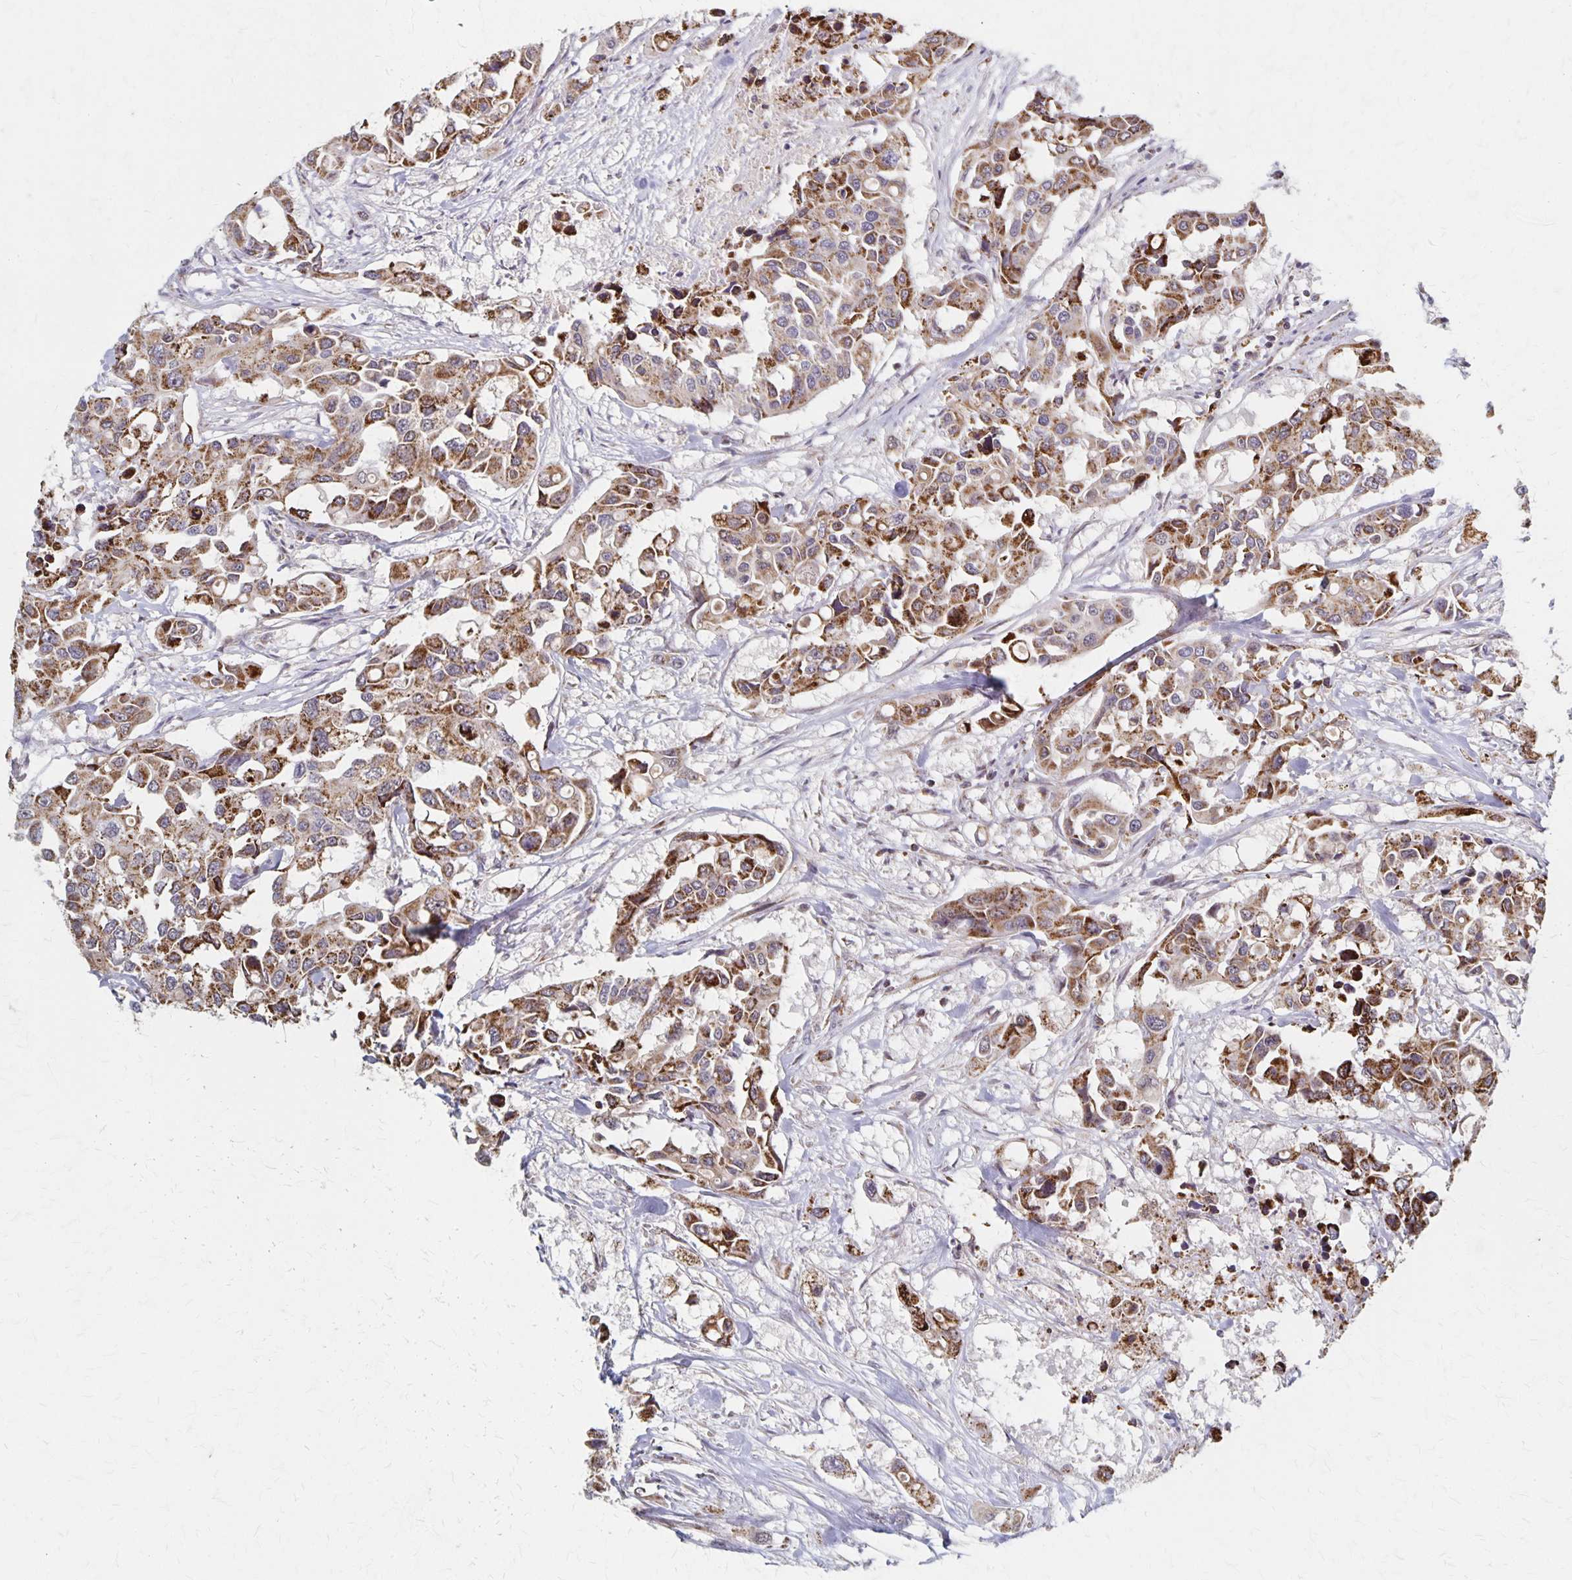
{"staining": {"intensity": "moderate", "quantity": ">75%", "location": "cytoplasmic/membranous"}, "tissue": "colorectal cancer", "cell_type": "Tumor cells", "image_type": "cancer", "snomed": [{"axis": "morphology", "description": "Adenocarcinoma, NOS"}, {"axis": "topography", "description": "Colon"}], "caption": "Adenocarcinoma (colorectal) was stained to show a protein in brown. There is medium levels of moderate cytoplasmic/membranous positivity in about >75% of tumor cells.", "gene": "DYRK4", "patient": {"sex": "male", "age": 77}}